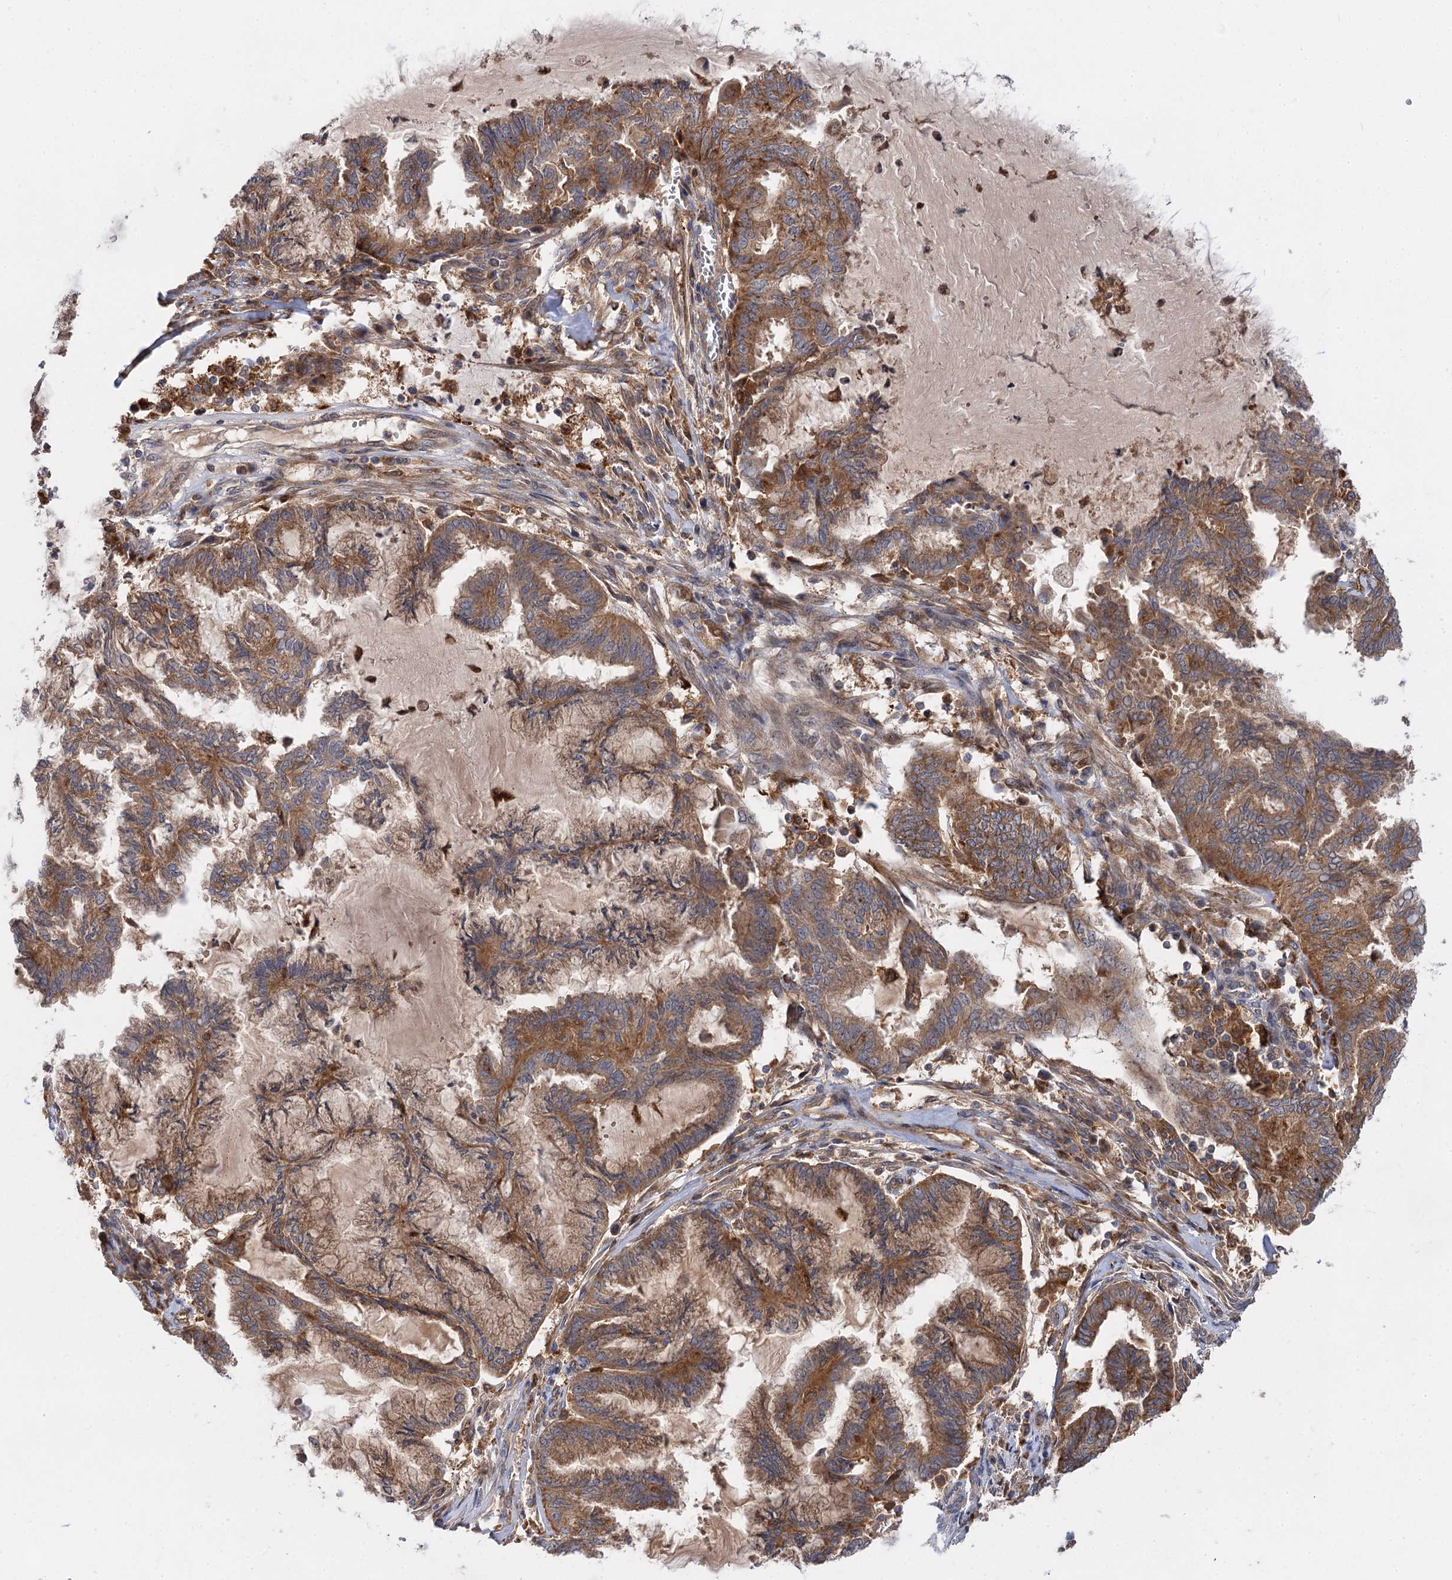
{"staining": {"intensity": "moderate", "quantity": ">75%", "location": "cytoplasmic/membranous"}, "tissue": "endometrial cancer", "cell_type": "Tumor cells", "image_type": "cancer", "snomed": [{"axis": "morphology", "description": "Adenocarcinoma, NOS"}, {"axis": "topography", "description": "Endometrium"}], "caption": "IHC histopathology image of neoplastic tissue: human endometrial cancer stained using immunohistochemistry demonstrates medium levels of moderate protein expression localized specifically in the cytoplasmic/membranous of tumor cells, appearing as a cytoplasmic/membranous brown color.", "gene": "PATL1", "patient": {"sex": "female", "age": 86}}